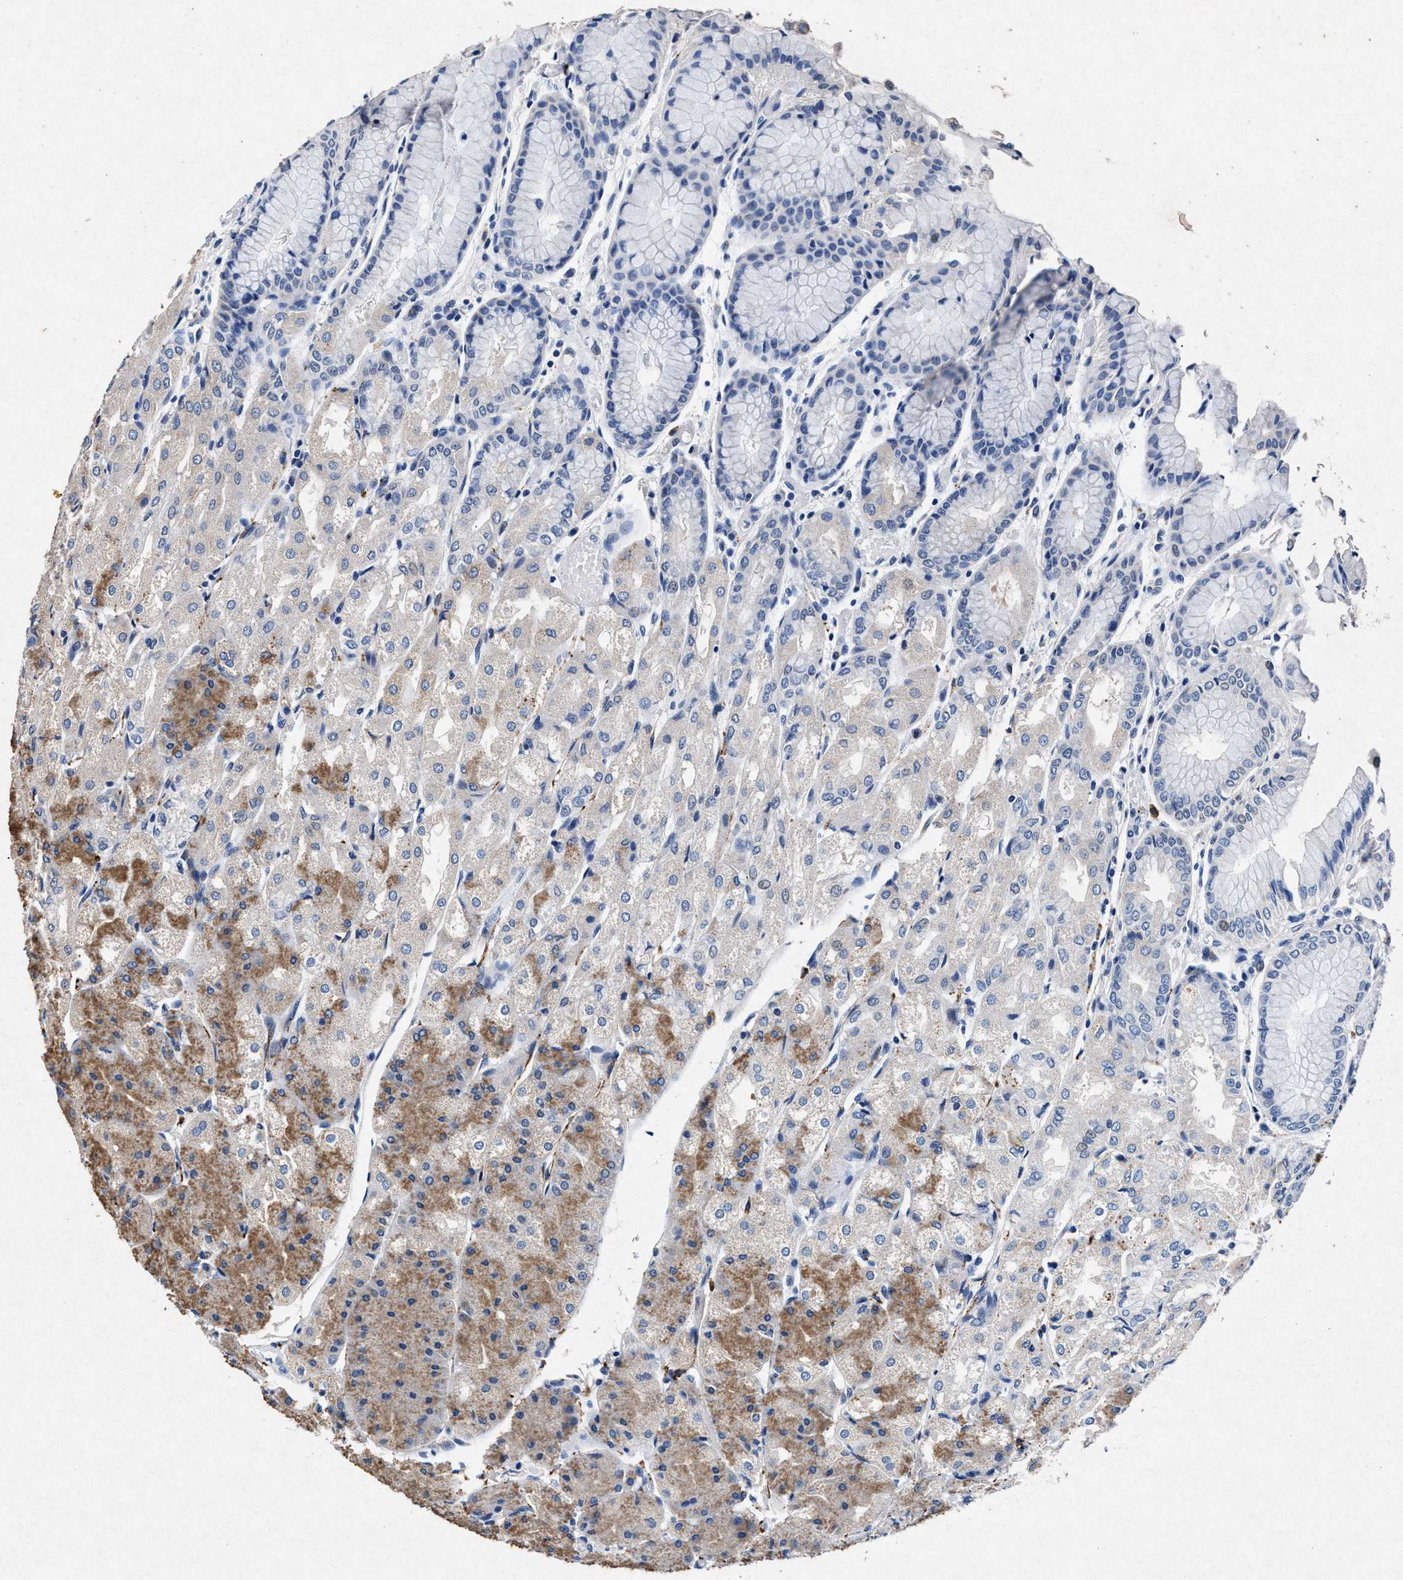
{"staining": {"intensity": "moderate", "quantity": "25%-75%", "location": "cytoplasmic/membranous"}, "tissue": "stomach", "cell_type": "Glandular cells", "image_type": "normal", "snomed": [{"axis": "morphology", "description": "Normal tissue, NOS"}, {"axis": "topography", "description": "Stomach, upper"}], "caption": "The photomicrograph shows a brown stain indicating the presence of a protein in the cytoplasmic/membranous of glandular cells in stomach. Immunohistochemistry (ihc) stains the protein in brown and the nuclei are stained blue.", "gene": "MAP6", "patient": {"sex": "male", "age": 72}}